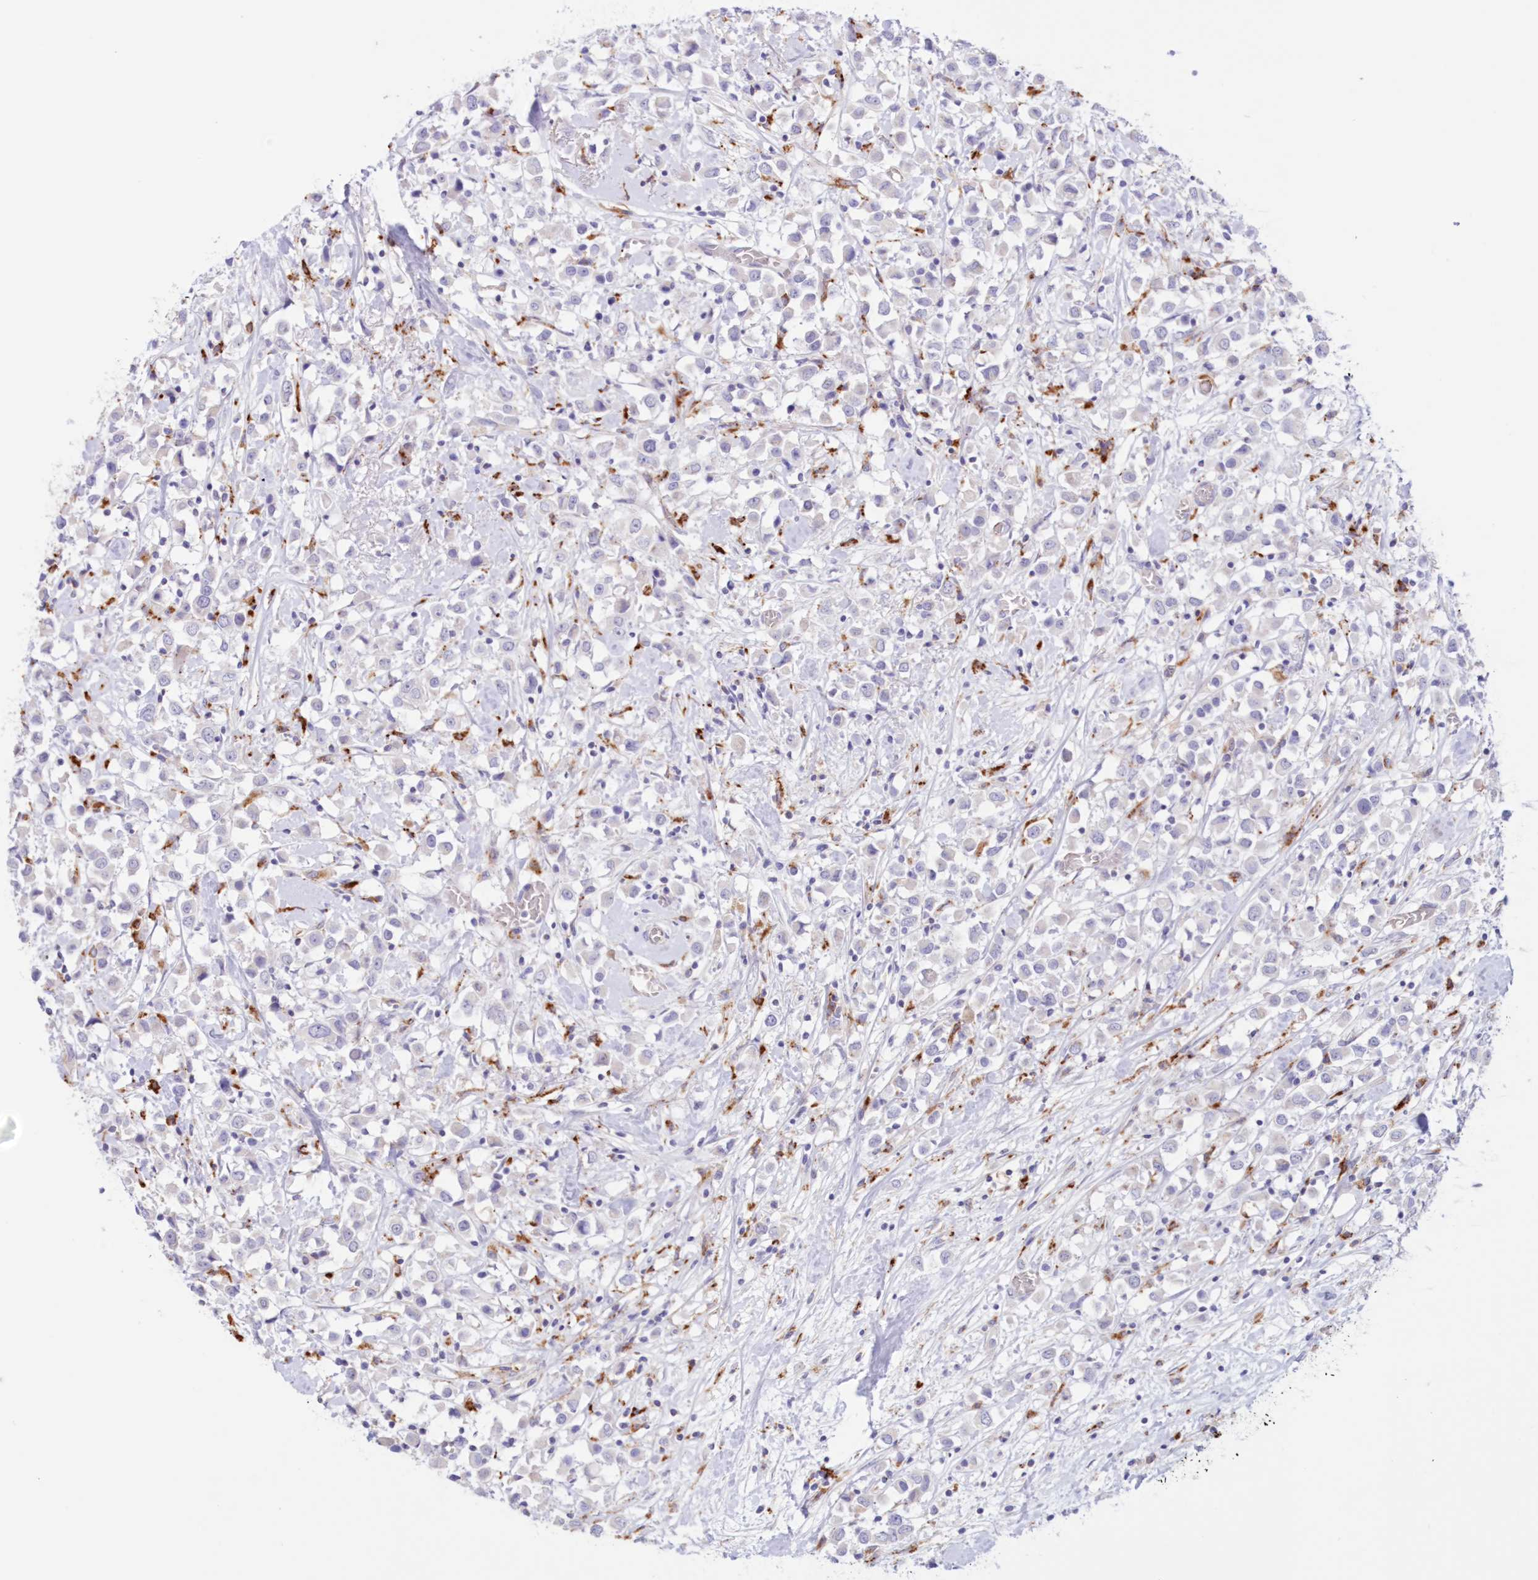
{"staining": {"intensity": "negative", "quantity": "none", "location": "none"}, "tissue": "breast cancer", "cell_type": "Tumor cells", "image_type": "cancer", "snomed": [{"axis": "morphology", "description": "Duct carcinoma"}, {"axis": "topography", "description": "Breast"}], "caption": "A micrograph of human breast cancer is negative for staining in tumor cells.", "gene": "TPP1", "patient": {"sex": "female", "age": 61}}